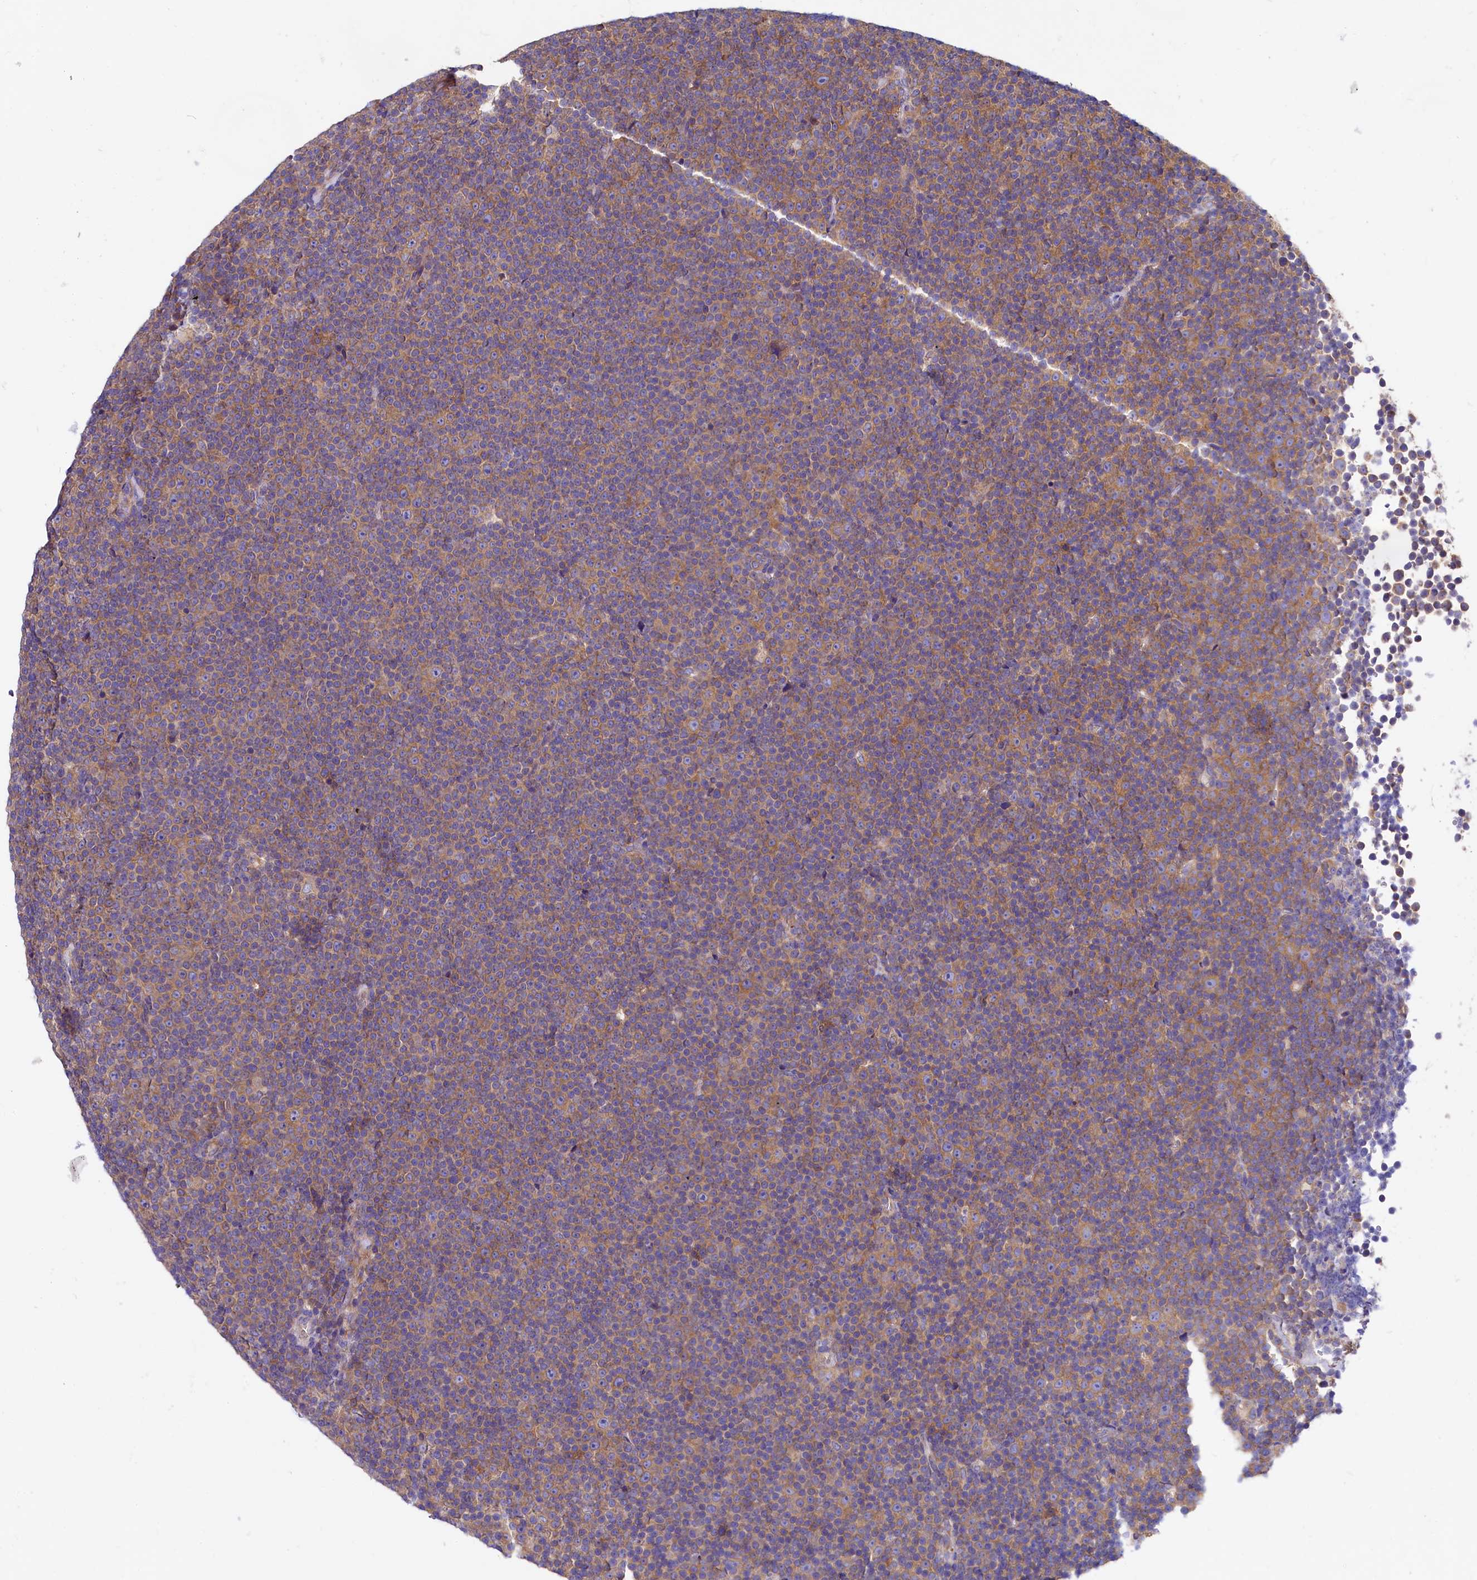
{"staining": {"intensity": "moderate", "quantity": ">75%", "location": "cytoplasmic/membranous"}, "tissue": "lymphoma", "cell_type": "Tumor cells", "image_type": "cancer", "snomed": [{"axis": "morphology", "description": "Malignant lymphoma, non-Hodgkin's type, Low grade"}, {"axis": "topography", "description": "Lymph node"}], "caption": "Protein expression analysis of low-grade malignant lymphoma, non-Hodgkin's type reveals moderate cytoplasmic/membranous expression in approximately >75% of tumor cells. (Brightfield microscopy of DAB IHC at high magnification).", "gene": "QARS1", "patient": {"sex": "female", "age": 67}}